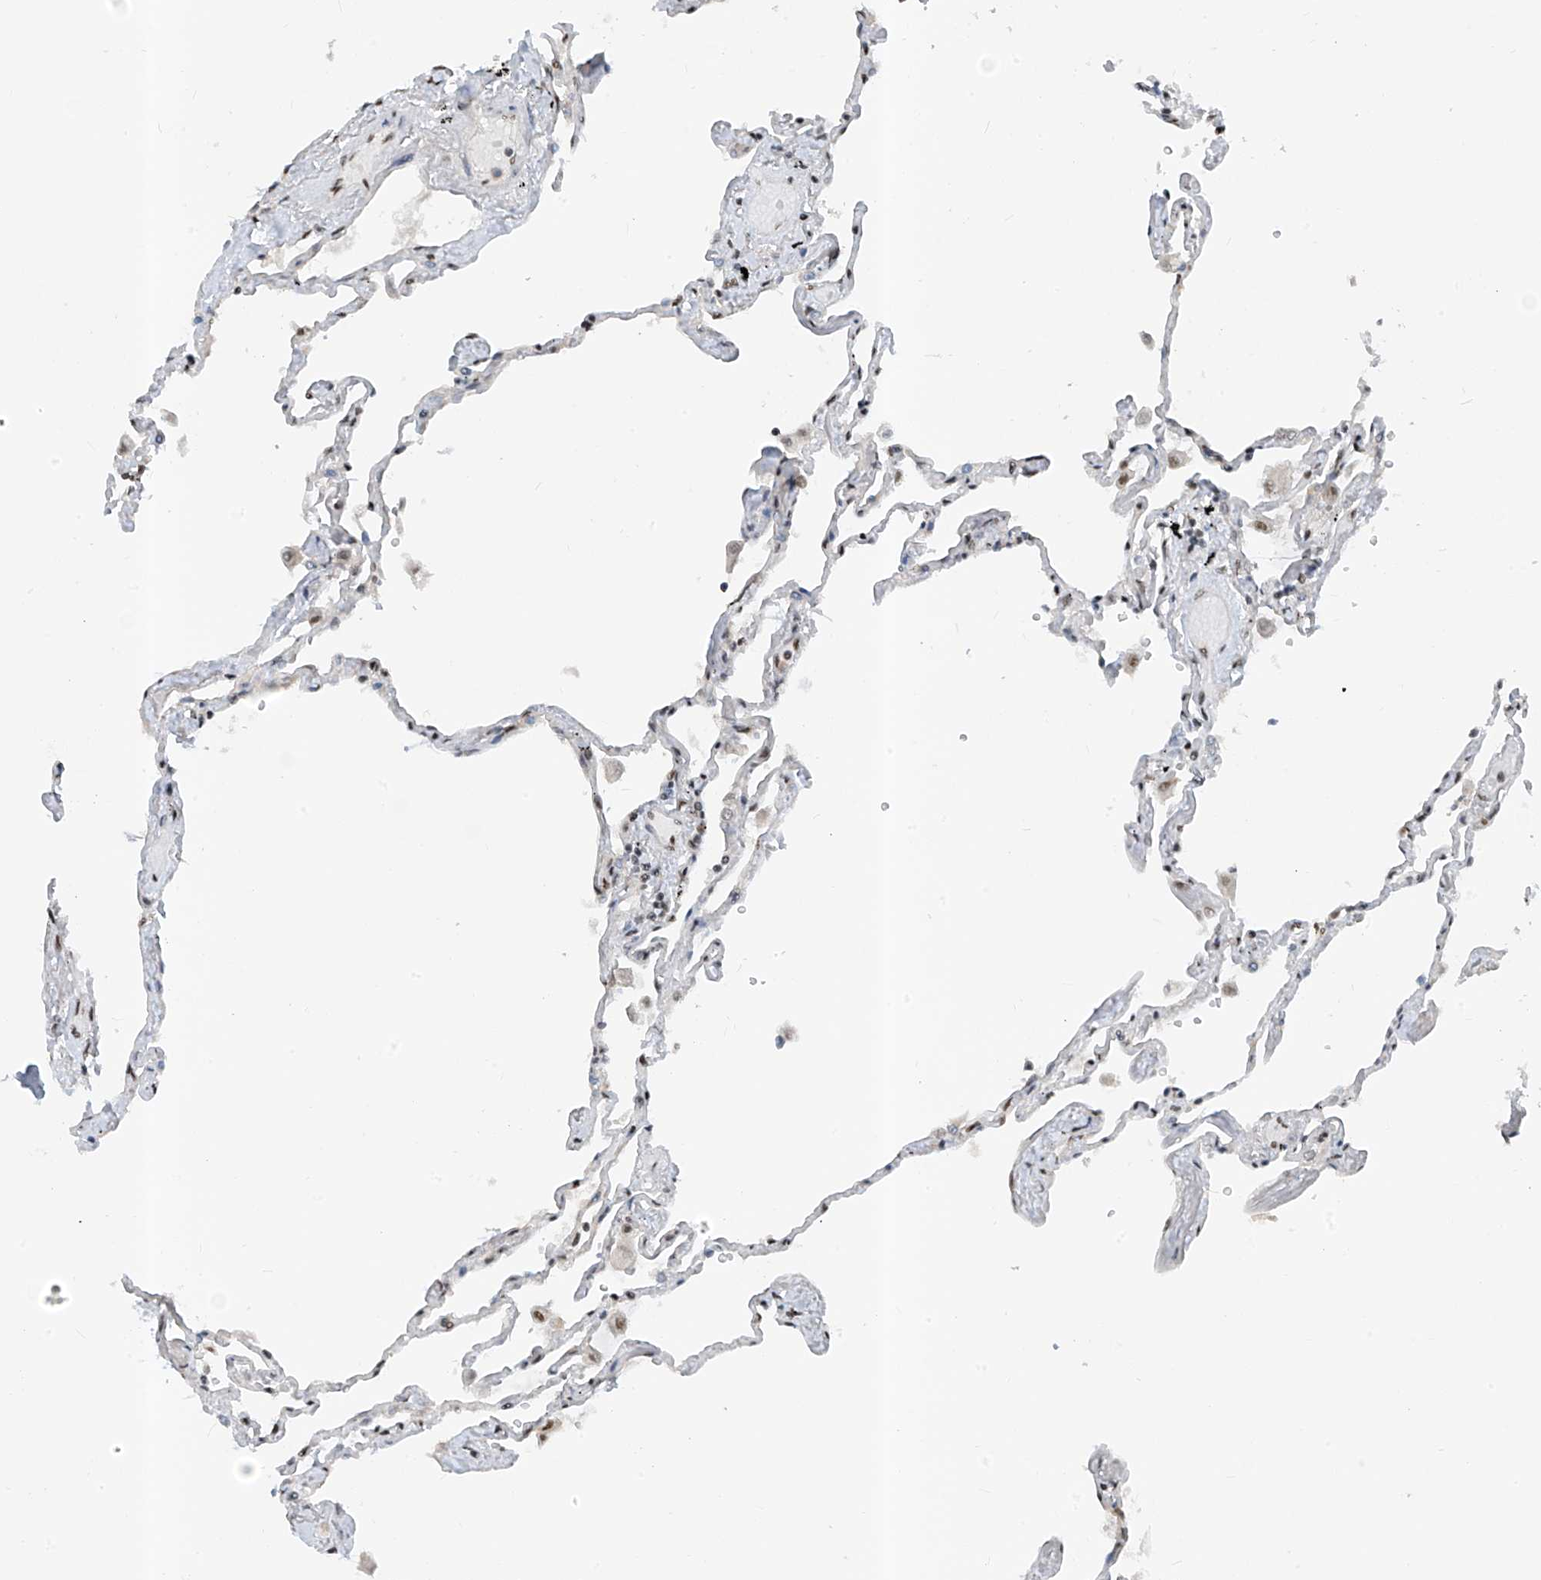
{"staining": {"intensity": "moderate", "quantity": "25%-75%", "location": "nuclear"}, "tissue": "lung", "cell_type": "Alveolar cells", "image_type": "normal", "snomed": [{"axis": "morphology", "description": "Normal tissue, NOS"}, {"axis": "topography", "description": "Lung"}], "caption": "An IHC image of benign tissue is shown. Protein staining in brown highlights moderate nuclear positivity in lung within alveolar cells.", "gene": "RBP7", "patient": {"sex": "female", "age": 67}}